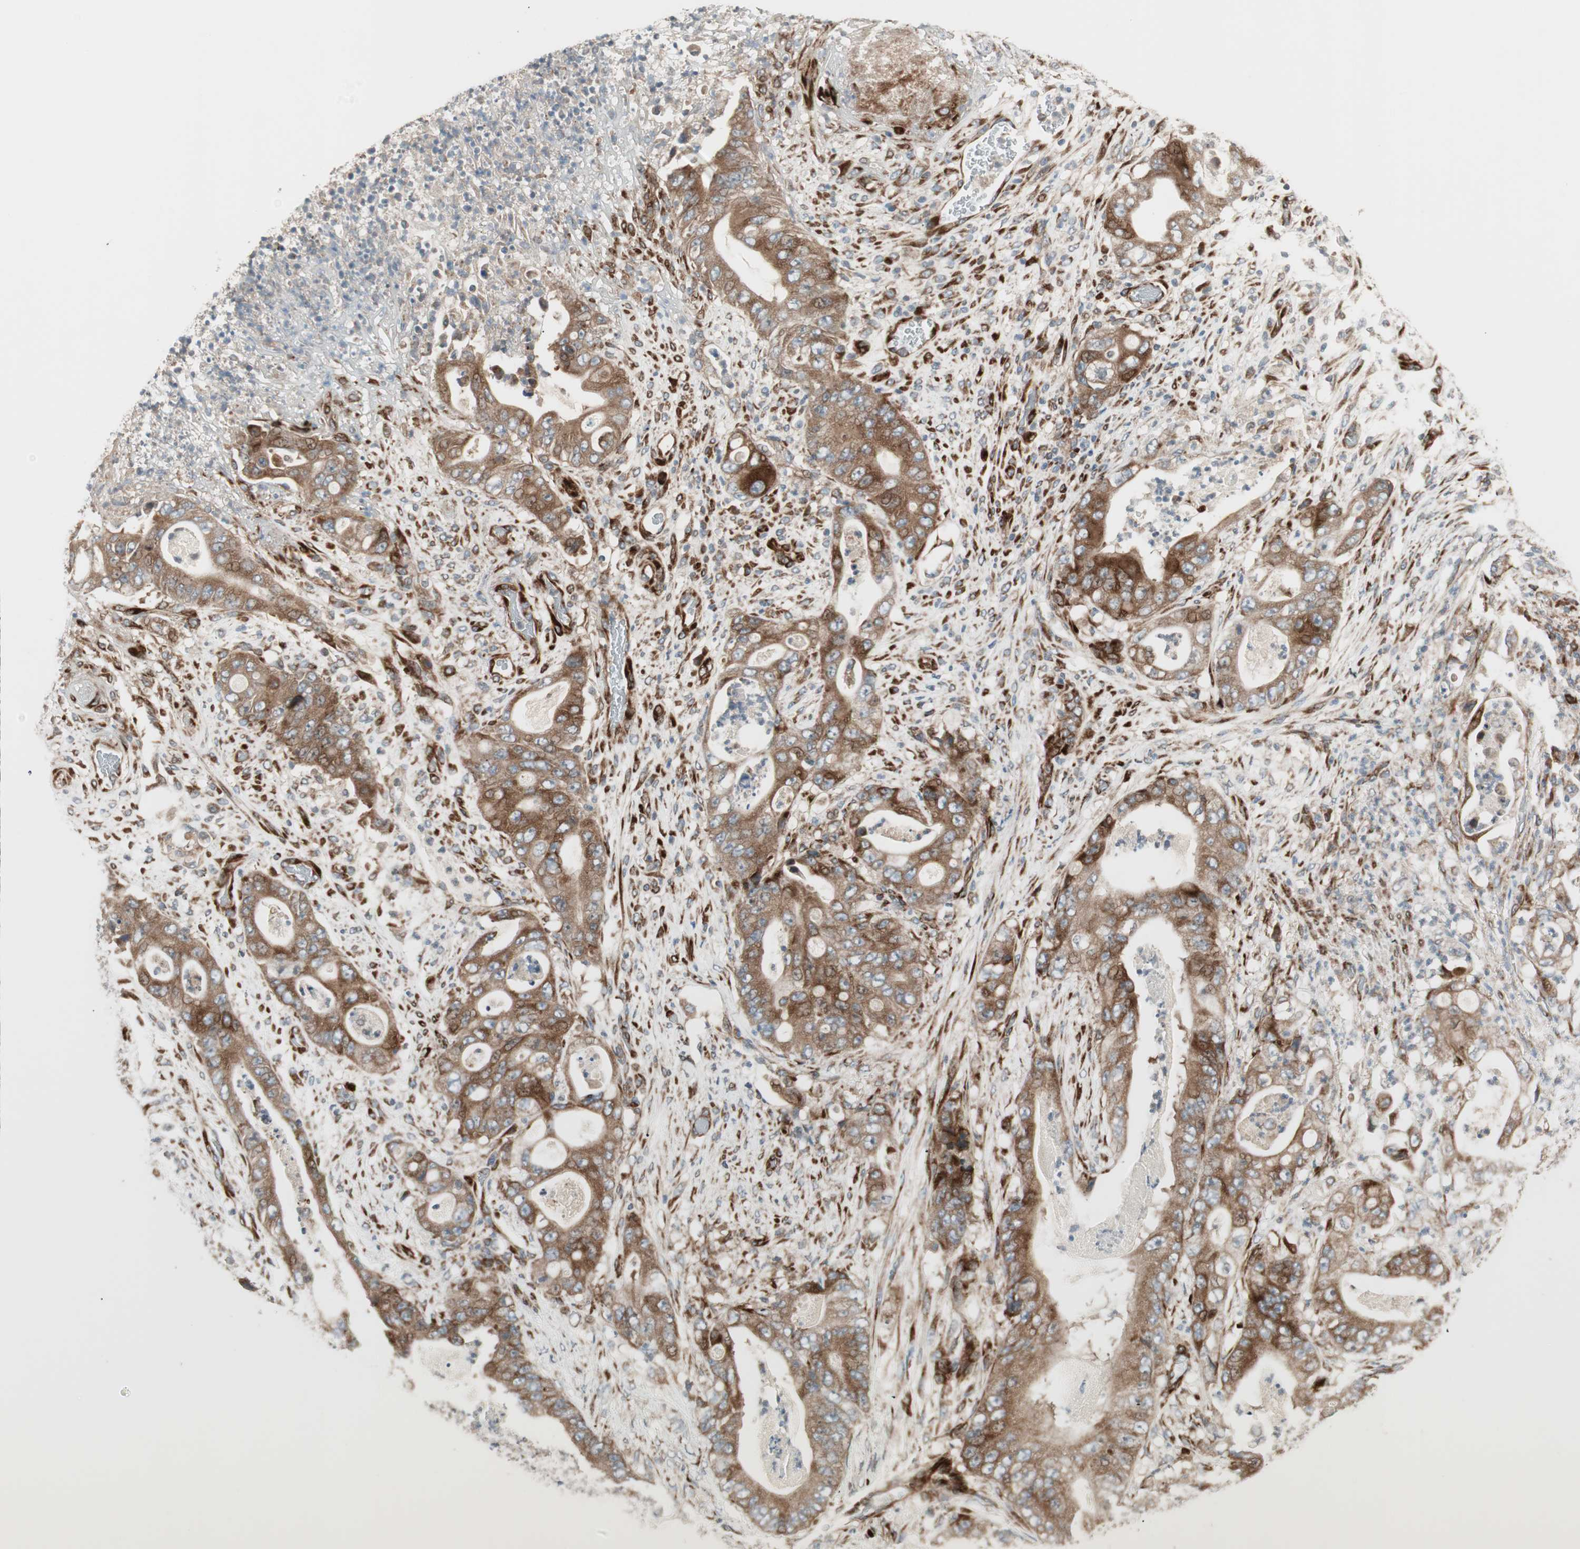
{"staining": {"intensity": "strong", "quantity": ">75%", "location": "cytoplasmic/membranous"}, "tissue": "stomach cancer", "cell_type": "Tumor cells", "image_type": "cancer", "snomed": [{"axis": "morphology", "description": "Adenocarcinoma, NOS"}, {"axis": "topography", "description": "Stomach"}], "caption": "Immunohistochemistry (IHC) staining of stomach adenocarcinoma, which displays high levels of strong cytoplasmic/membranous staining in approximately >75% of tumor cells indicating strong cytoplasmic/membranous protein expression. The staining was performed using DAB (brown) for protein detection and nuclei were counterstained in hematoxylin (blue).", "gene": "PPP2R5E", "patient": {"sex": "female", "age": 73}}